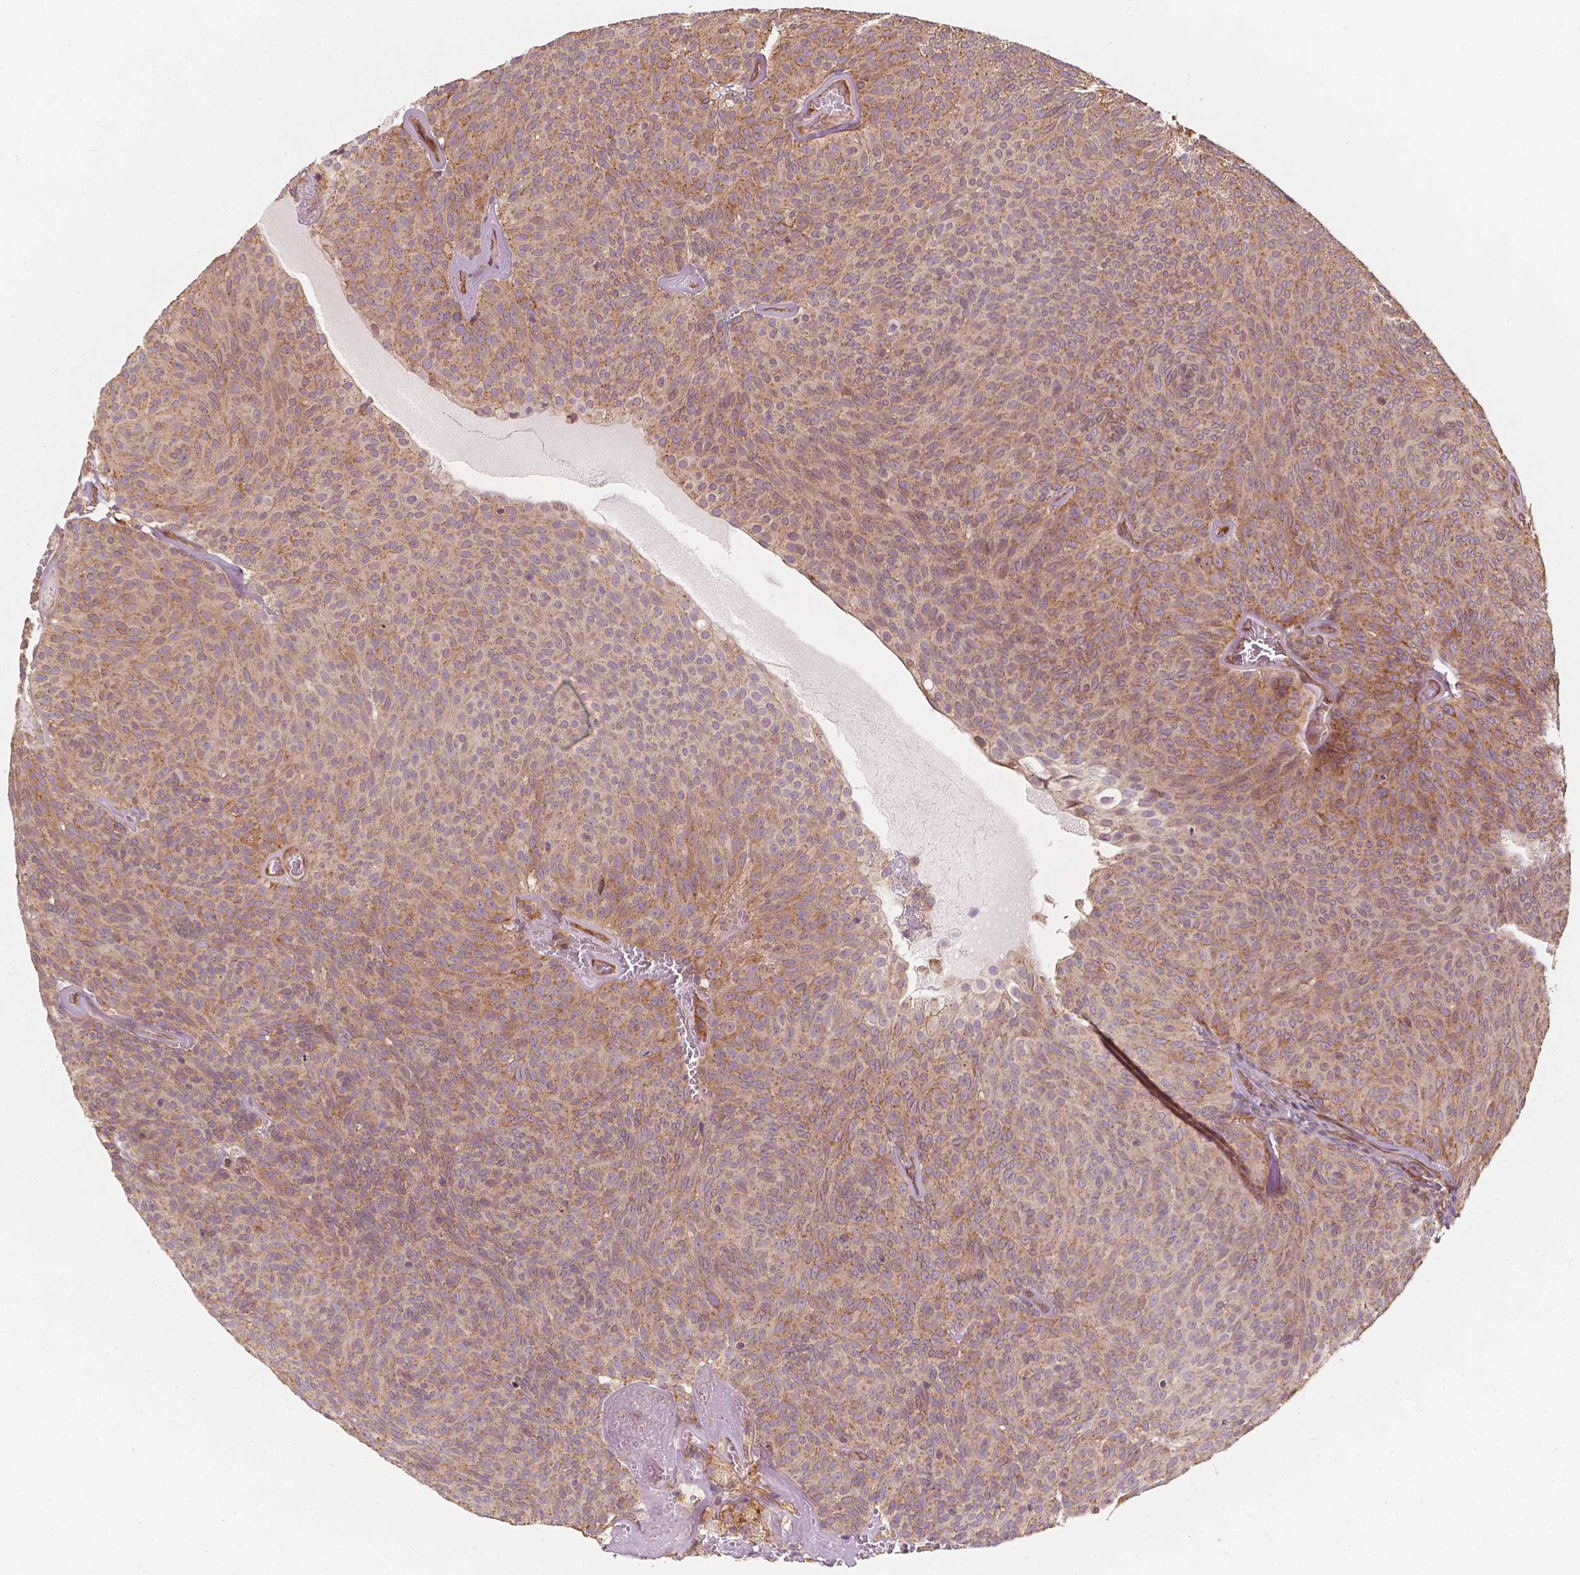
{"staining": {"intensity": "moderate", "quantity": ">75%", "location": "cytoplasmic/membranous"}, "tissue": "urothelial cancer", "cell_type": "Tumor cells", "image_type": "cancer", "snomed": [{"axis": "morphology", "description": "Urothelial carcinoma, Low grade"}, {"axis": "topography", "description": "Urinary bladder"}], "caption": "Moderate cytoplasmic/membranous protein expression is present in approximately >75% of tumor cells in urothelial cancer.", "gene": "G3BP1", "patient": {"sex": "male", "age": 77}}